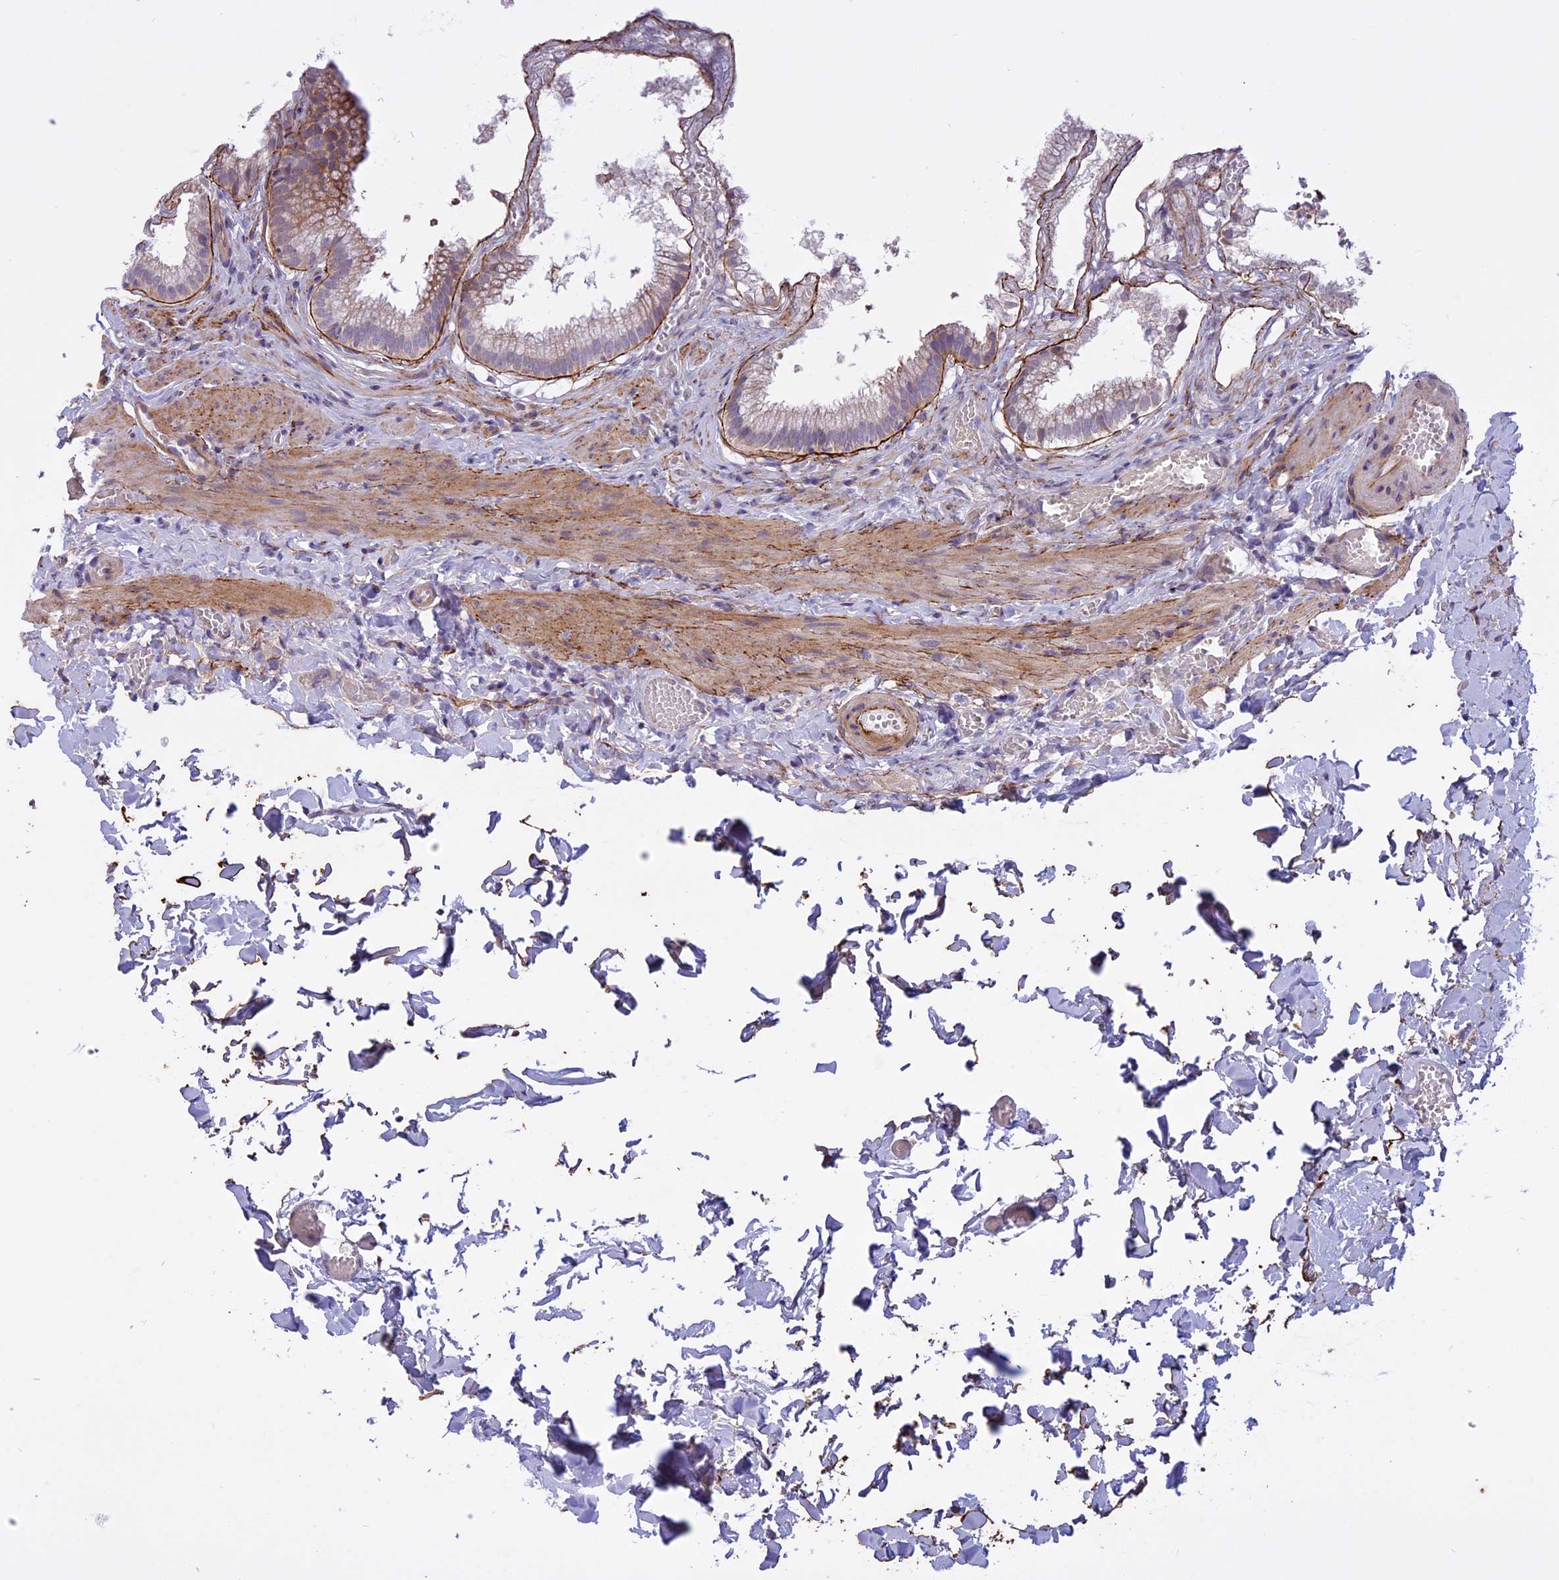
{"staining": {"intensity": "strong", "quantity": "<25%", "location": "cytoplasmic/membranous"}, "tissue": "gallbladder", "cell_type": "Glandular cells", "image_type": "normal", "snomed": [{"axis": "morphology", "description": "Normal tissue, NOS"}, {"axis": "topography", "description": "Gallbladder"}], "caption": "Immunohistochemical staining of benign gallbladder shows medium levels of strong cytoplasmic/membranous staining in approximately <25% of glandular cells. (IHC, brightfield microscopy, high magnification).", "gene": "SPHKAP", "patient": {"sex": "male", "age": 38}}